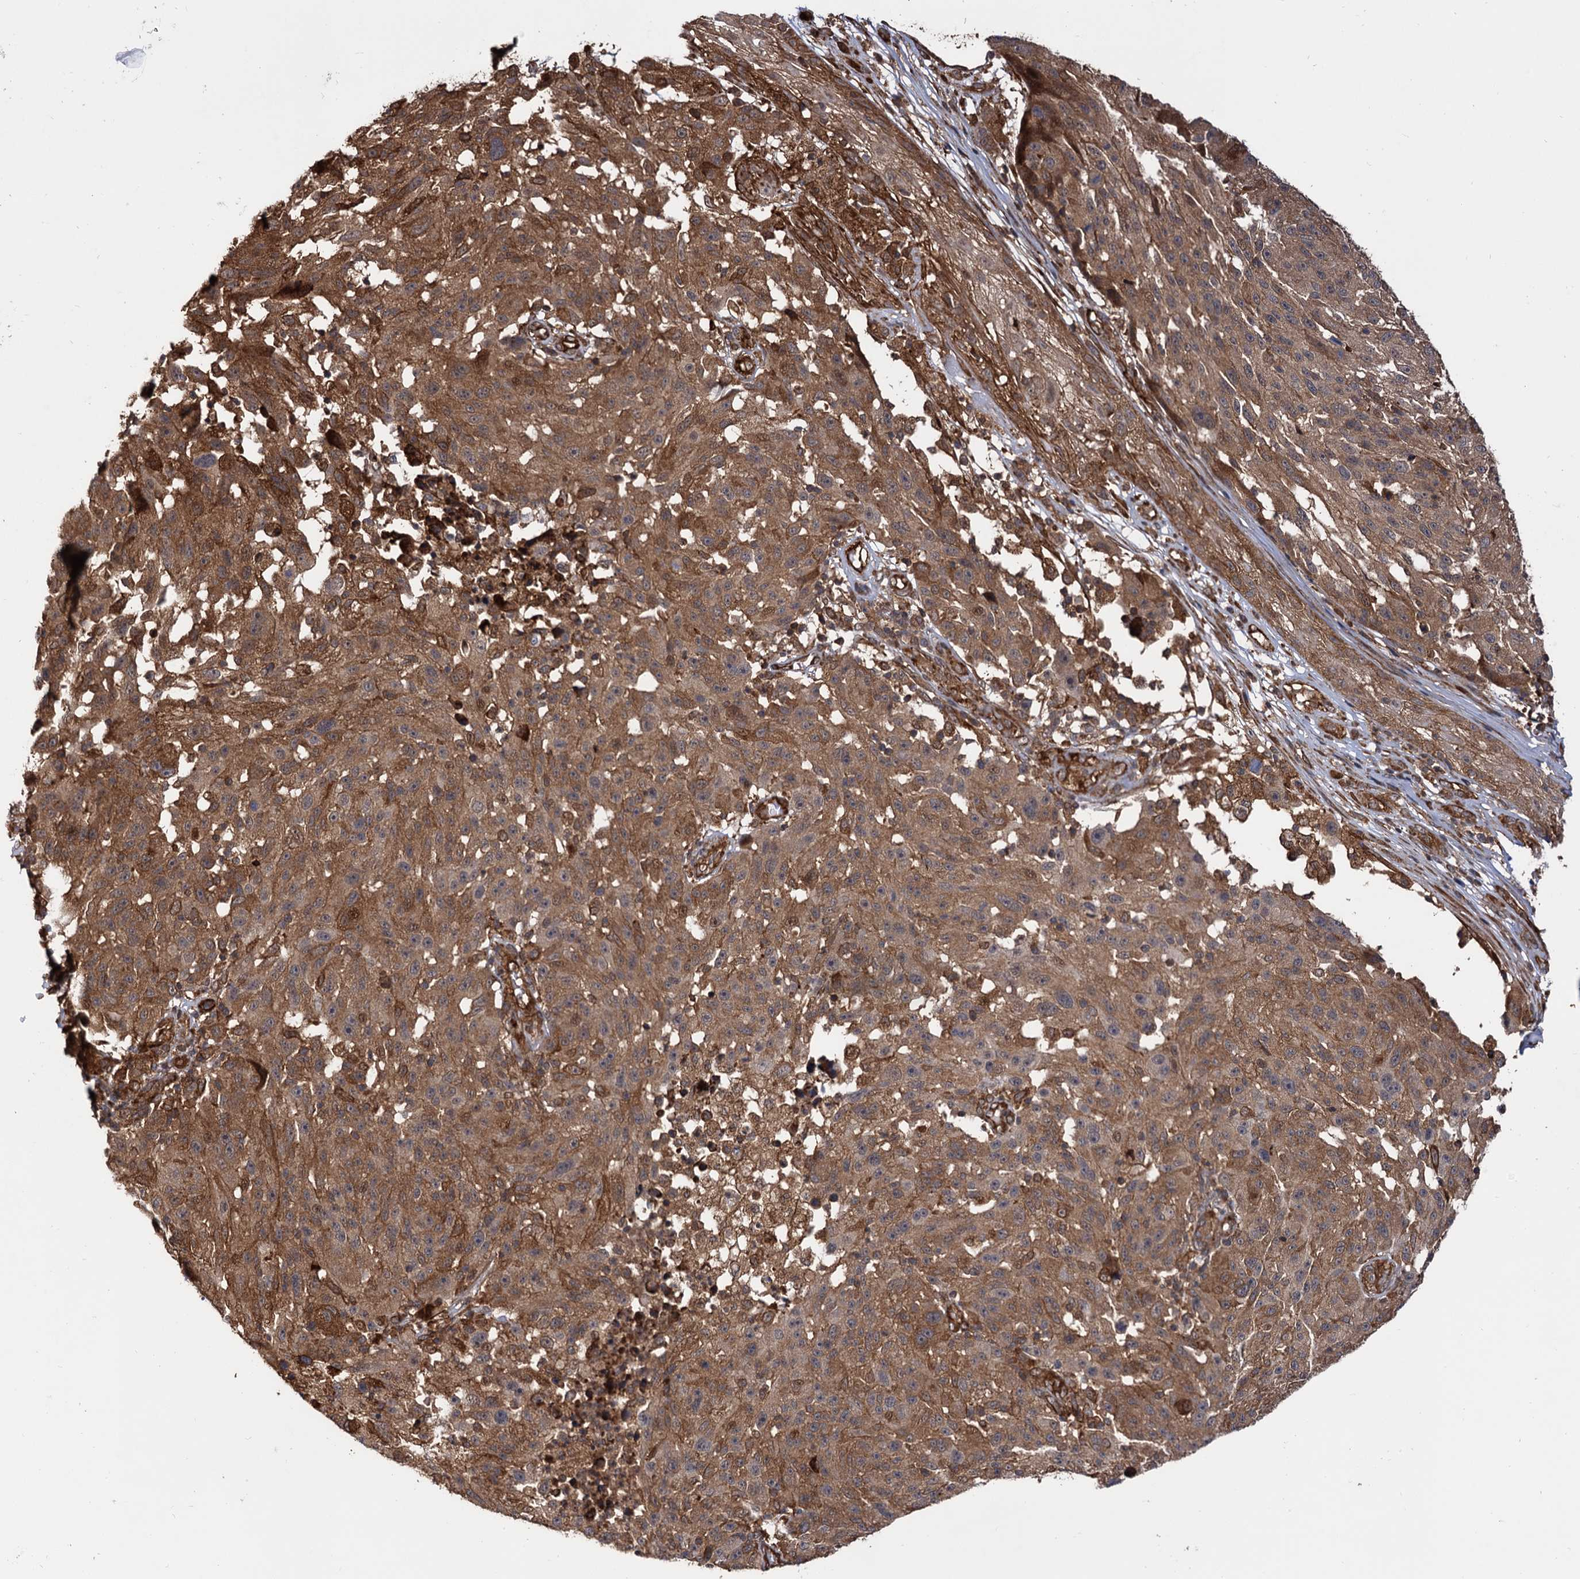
{"staining": {"intensity": "moderate", "quantity": ">75%", "location": "cytoplasmic/membranous"}, "tissue": "melanoma", "cell_type": "Tumor cells", "image_type": "cancer", "snomed": [{"axis": "morphology", "description": "Malignant melanoma, NOS"}, {"axis": "topography", "description": "Skin"}], "caption": "DAB immunohistochemical staining of human malignant melanoma demonstrates moderate cytoplasmic/membranous protein positivity in approximately >75% of tumor cells. (DAB (3,3'-diaminobenzidine) IHC with brightfield microscopy, high magnification).", "gene": "ATP8B4", "patient": {"sex": "male", "age": 53}}